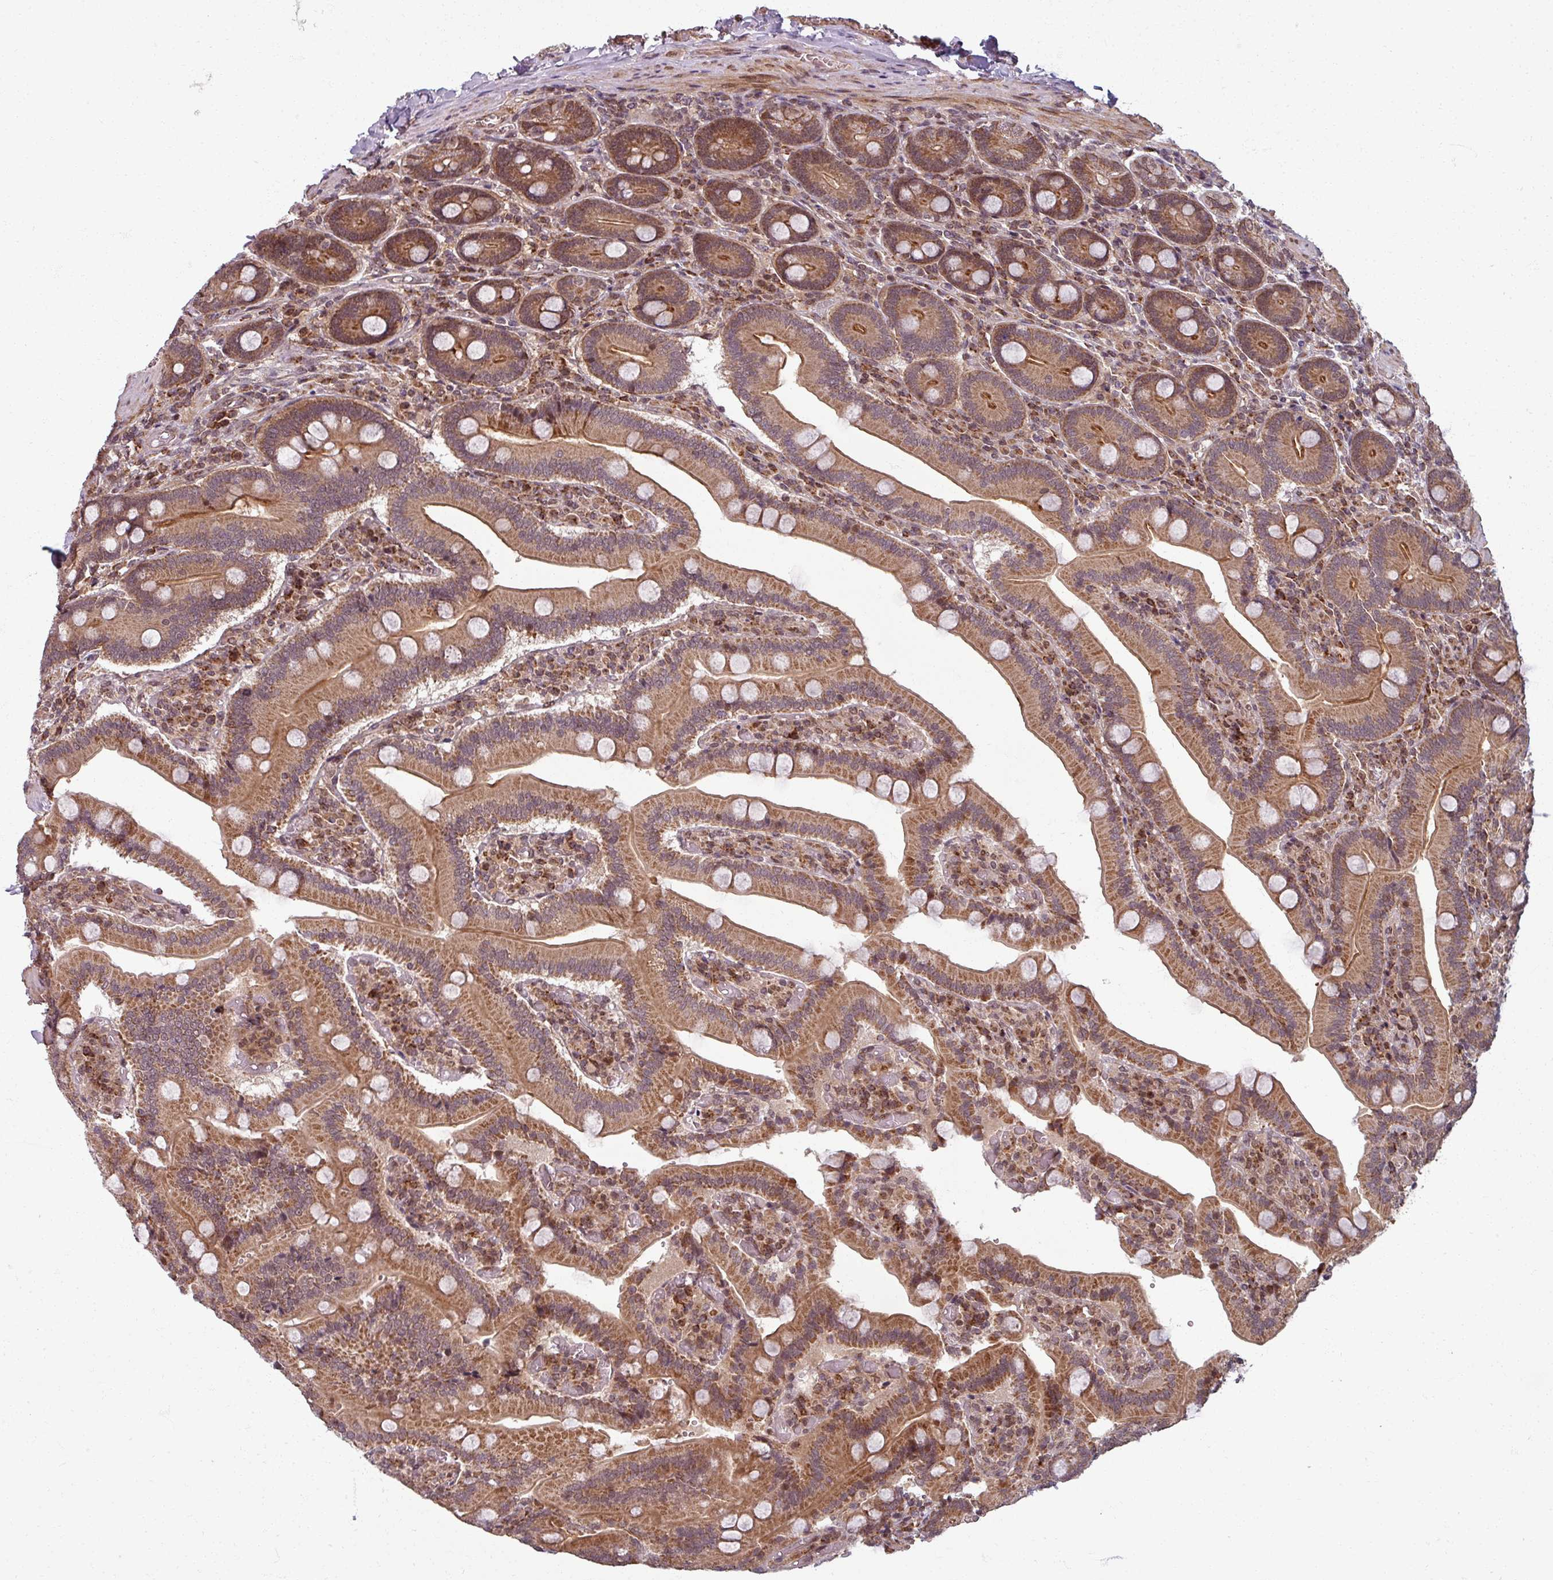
{"staining": {"intensity": "moderate", "quantity": ">75%", "location": "cytoplasmic/membranous,nuclear"}, "tissue": "duodenum", "cell_type": "Glandular cells", "image_type": "normal", "snomed": [{"axis": "morphology", "description": "Normal tissue, NOS"}, {"axis": "topography", "description": "Duodenum"}], "caption": "Unremarkable duodenum was stained to show a protein in brown. There is medium levels of moderate cytoplasmic/membranous,nuclear staining in approximately >75% of glandular cells. The protein of interest is shown in brown color, while the nuclei are stained blue.", "gene": "SWI5", "patient": {"sex": "female", "age": 62}}